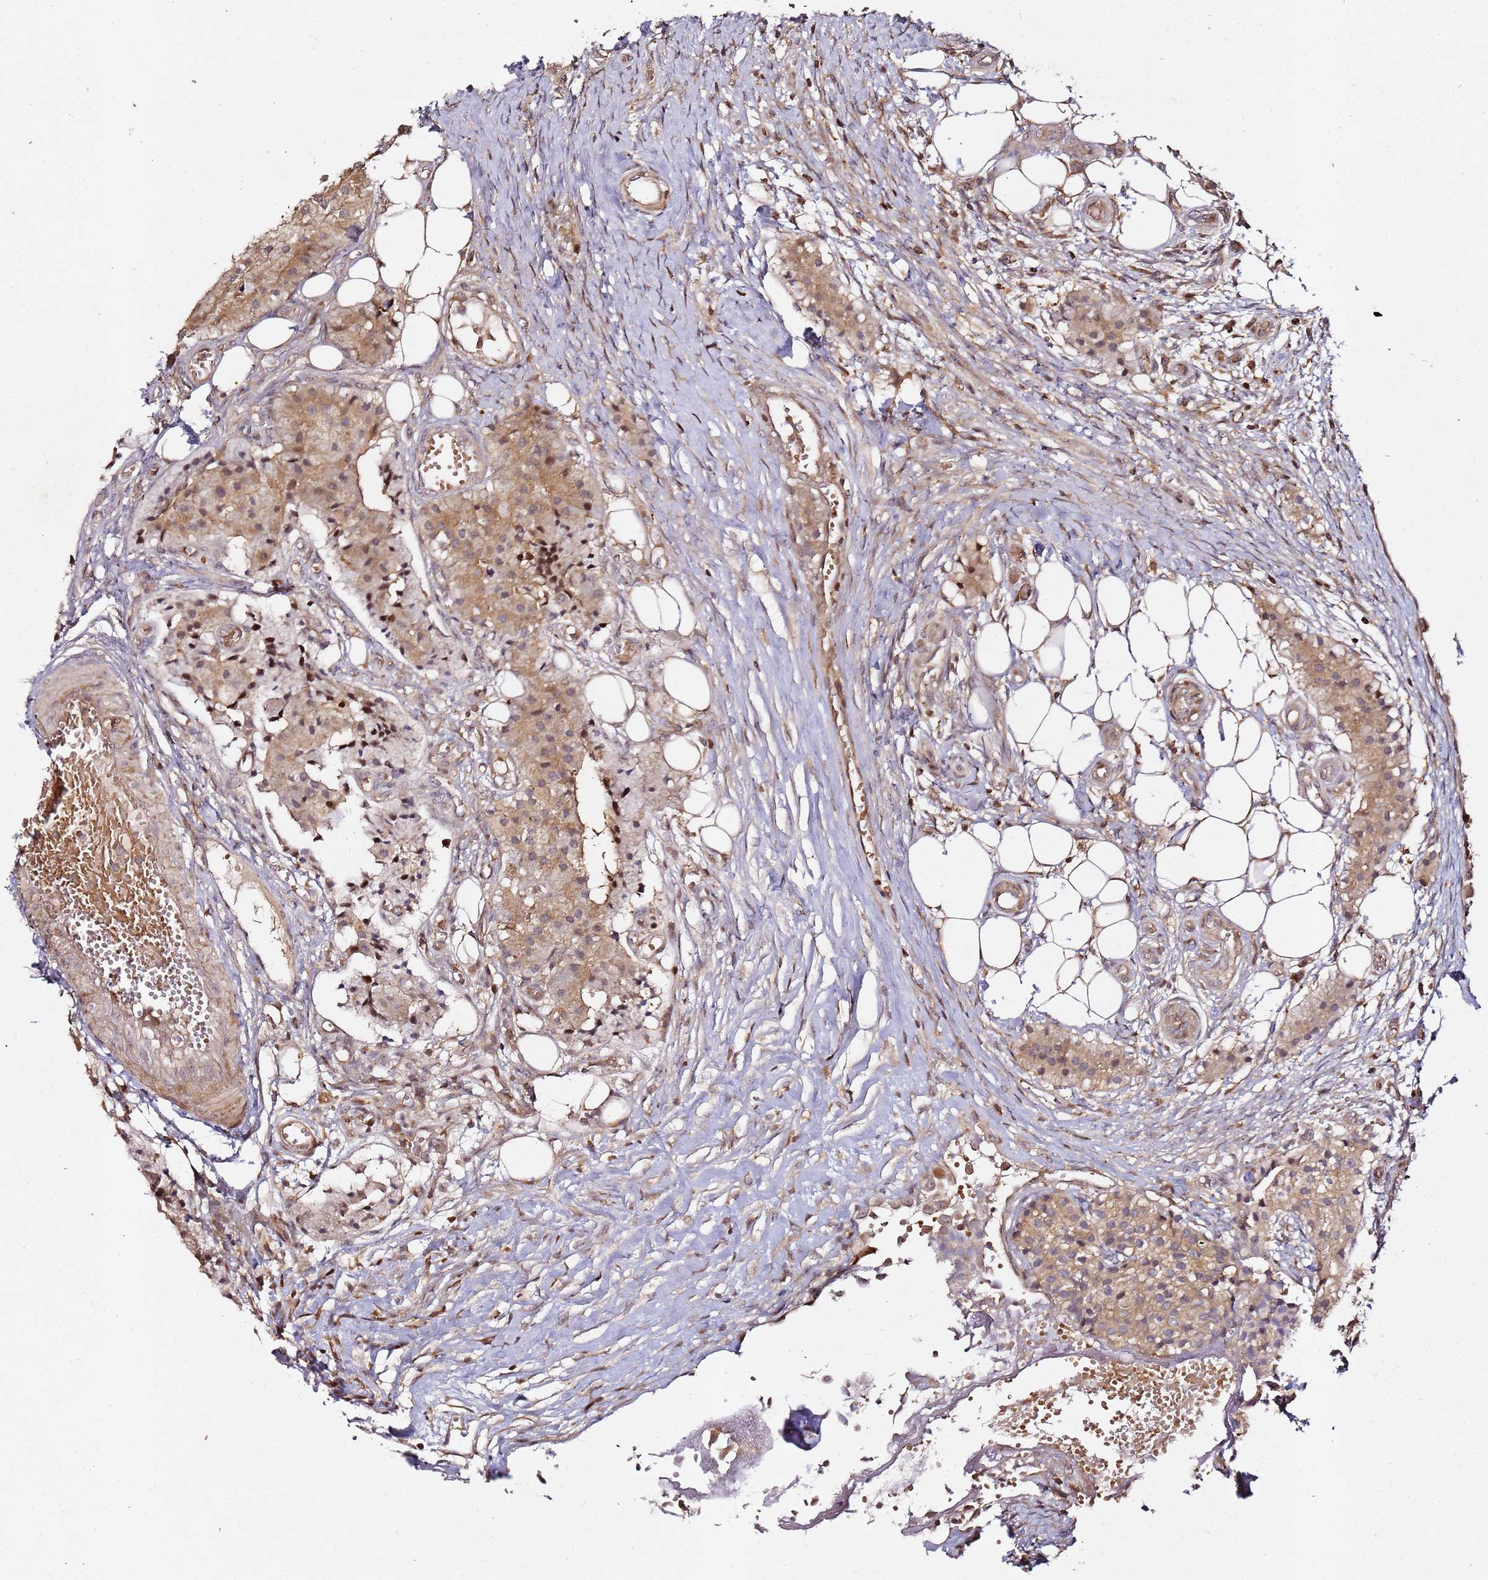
{"staining": {"intensity": "moderate", "quantity": ">75%", "location": "cytoplasmic/membranous,nuclear"}, "tissue": "carcinoid", "cell_type": "Tumor cells", "image_type": "cancer", "snomed": [{"axis": "morphology", "description": "Carcinoid, malignant, NOS"}, {"axis": "topography", "description": "Colon"}], "caption": "Moderate cytoplasmic/membranous and nuclear staining for a protein is identified in approximately >75% of tumor cells of carcinoid using immunohistochemistry (IHC).", "gene": "PRMT7", "patient": {"sex": "female", "age": 52}}